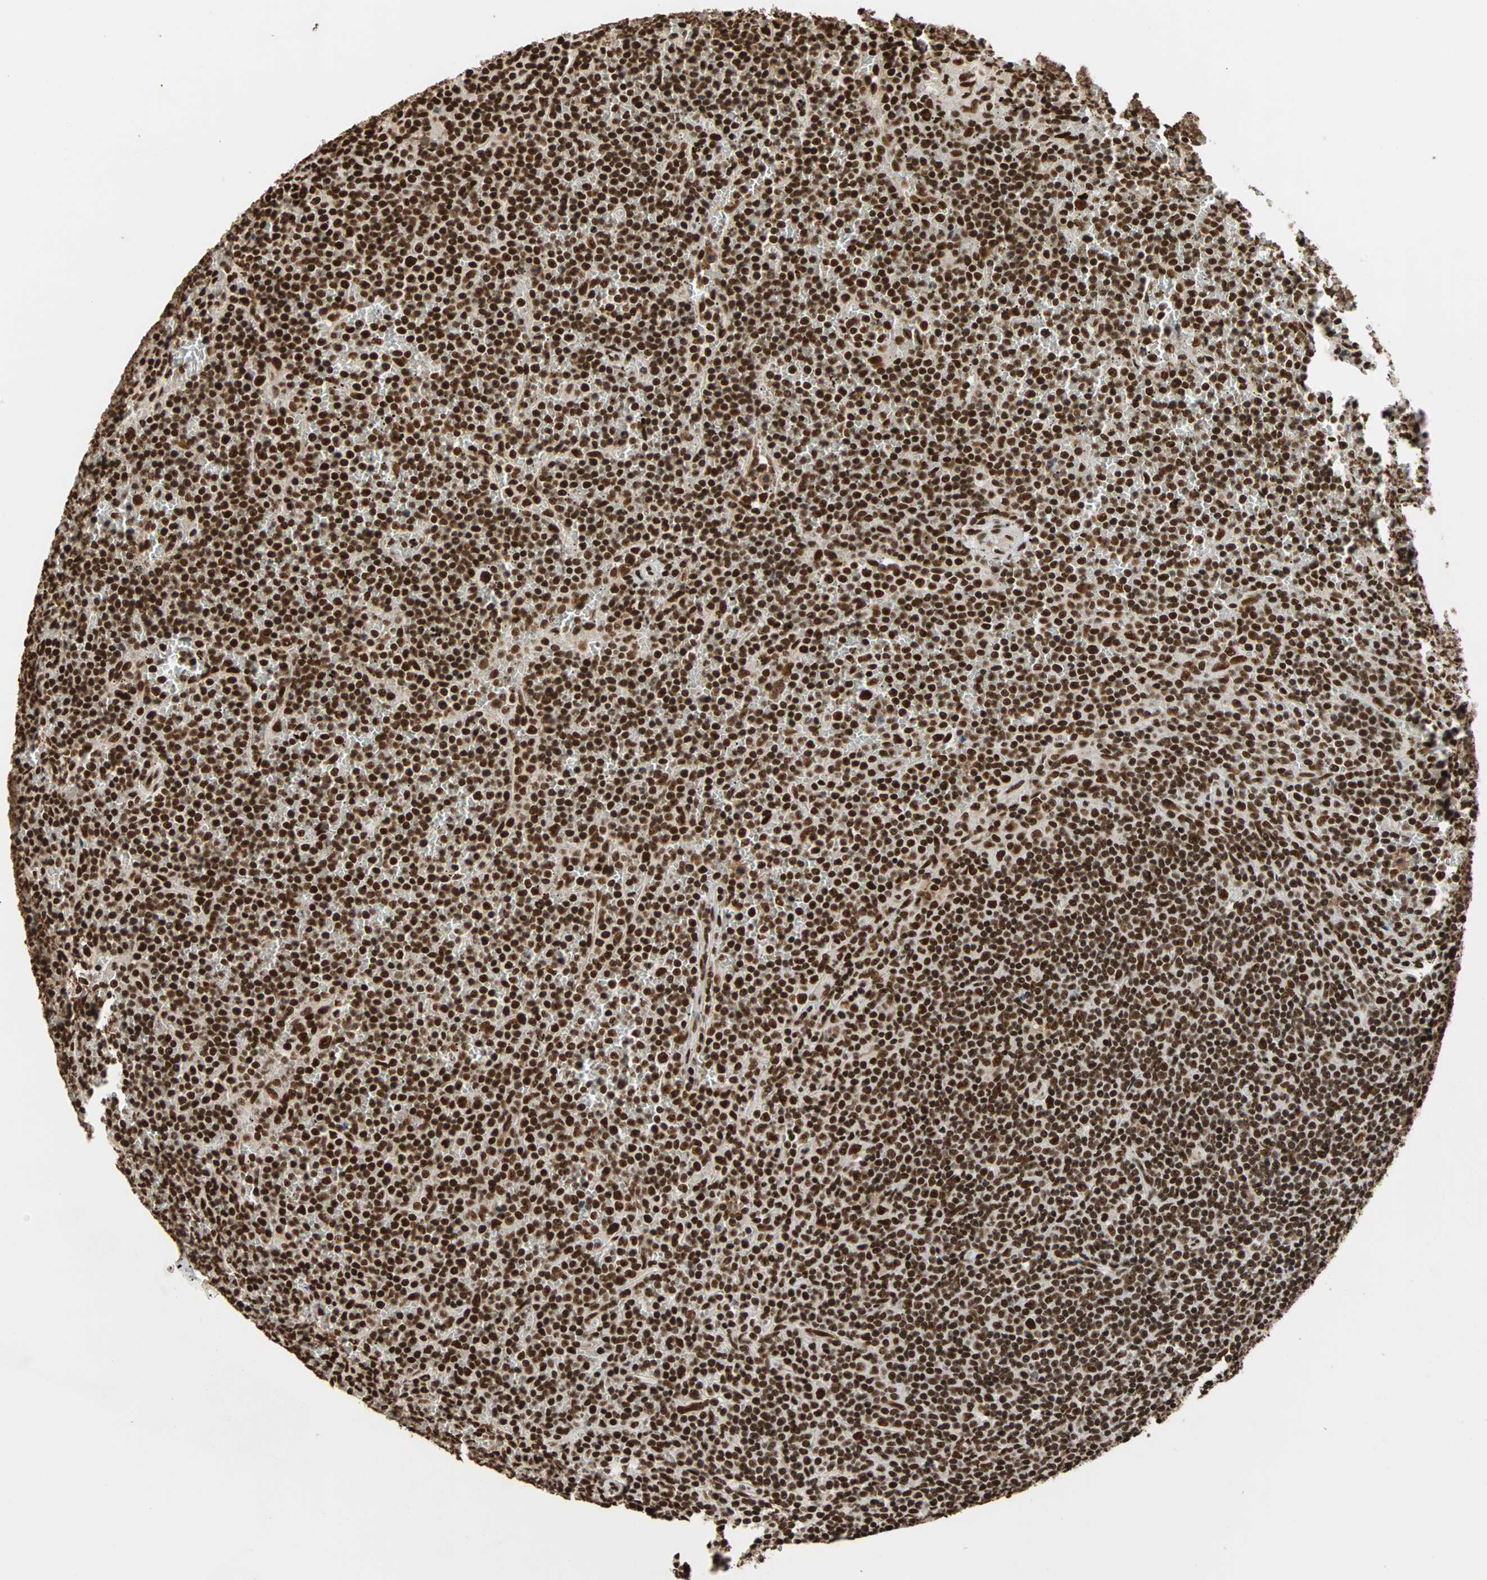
{"staining": {"intensity": "strong", "quantity": ">75%", "location": "nuclear"}, "tissue": "lymphoma", "cell_type": "Tumor cells", "image_type": "cancer", "snomed": [{"axis": "morphology", "description": "Malignant lymphoma, non-Hodgkin's type, Low grade"}, {"axis": "topography", "description": "Spleen"}], "caption": "IHC photomicrograph of malignant lymphoma, non-Hodgkin's type (low-grade) stained for a protein (brown), which reveals high levels of strong nuclear expression in approximately >75% of tumor cells.", "gene": "ILF2", "patient": {"sex": "female", "age": 19}}